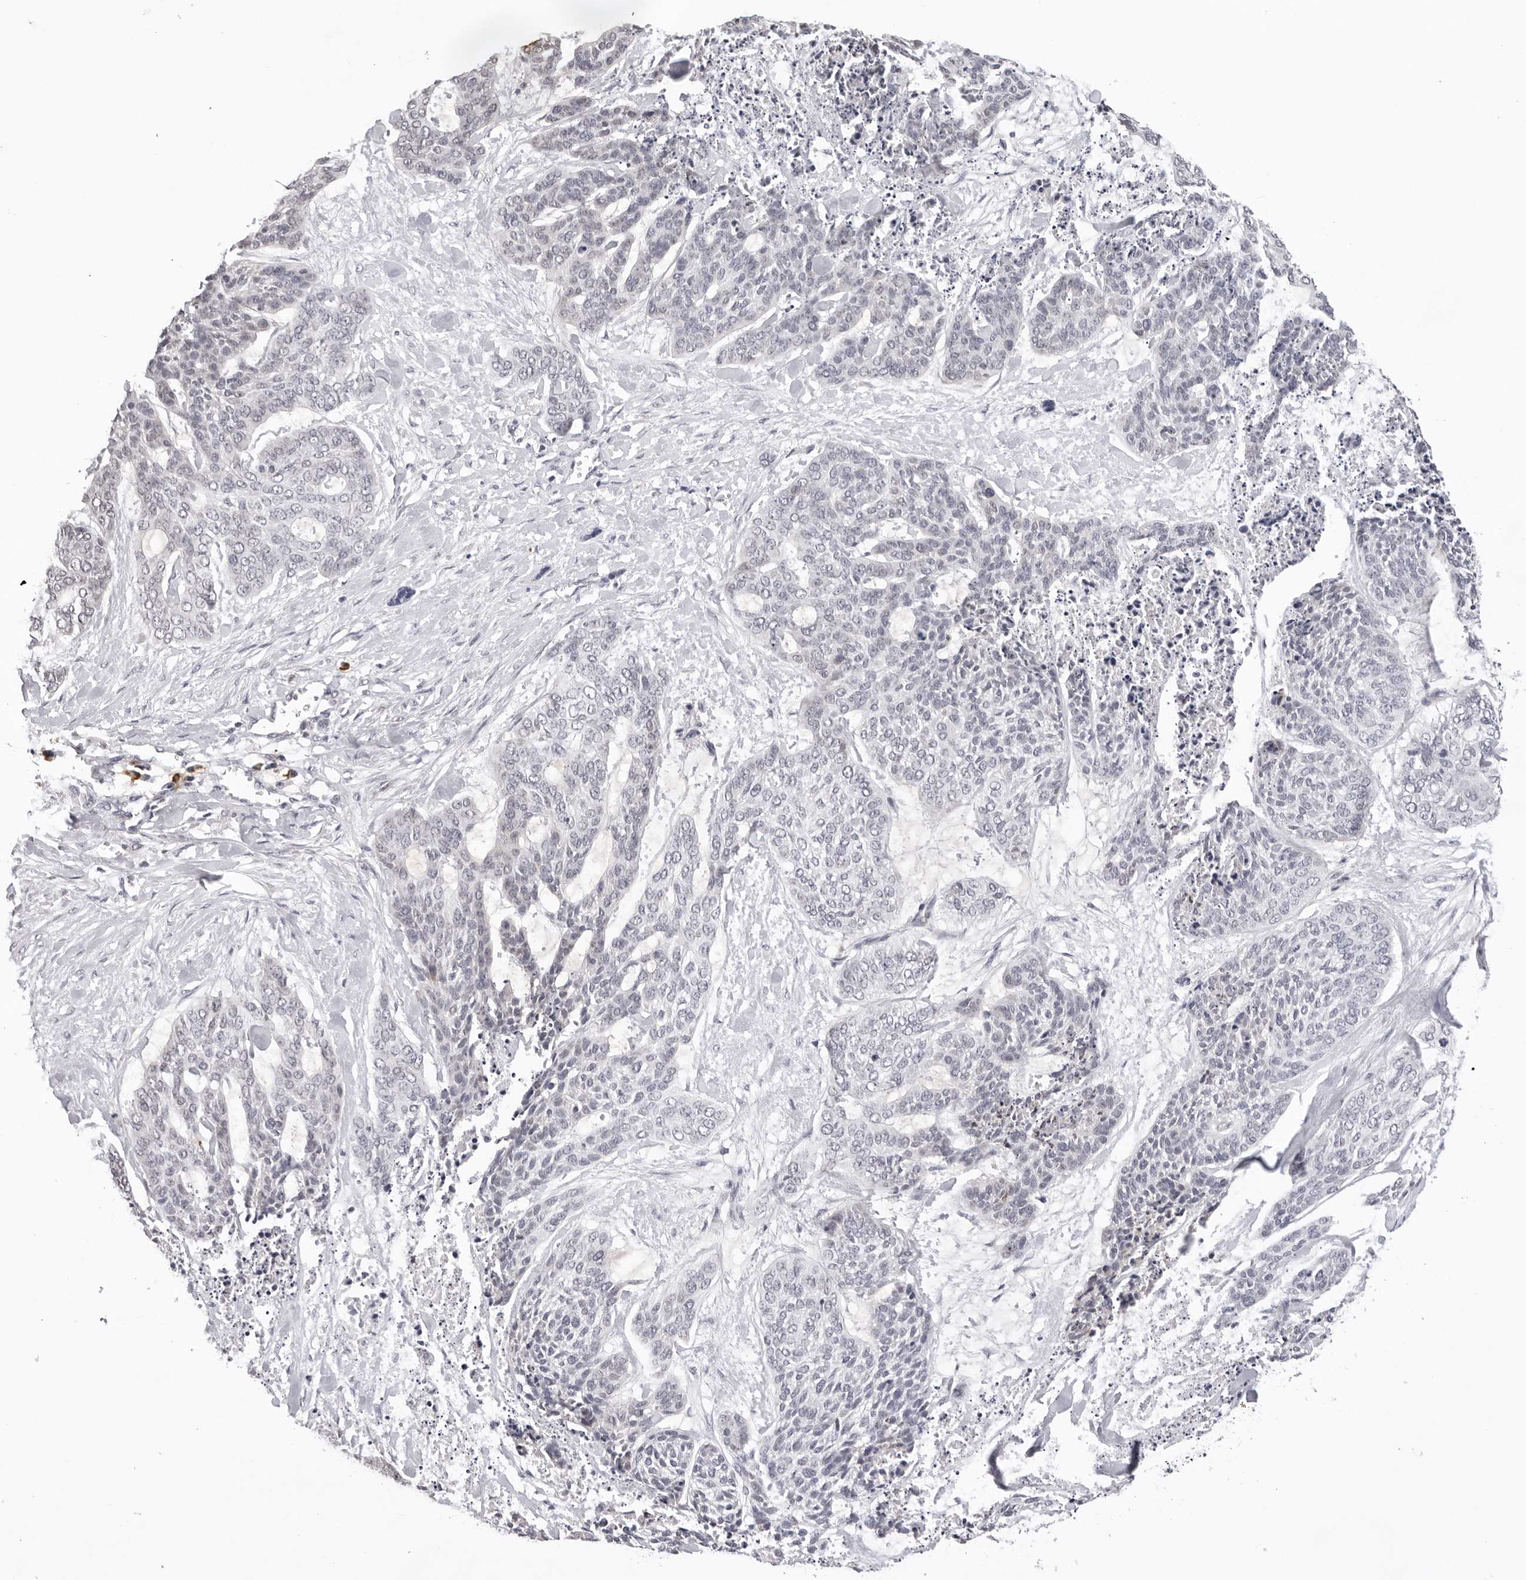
{"staining": {"intensity": "negative", "quantity": "none", "location": "none"}, "tissue": "skin cancer", "cell_type": "Tumor cells", "image_type": "cancer", "snomed": [{"axis": "morphology", "description": "Basal cell carcinoma"}, {"axis": "topography", "description": "Skin"}], "caption": "Histopathology image shows no significant protein positivity in tumor cells of skin cancer (basal cell carcinoma). (DAB immunohistochemistry, high magnification).", "gene": "IL17RA", "patient": {"sex": "female", "age": 64}}